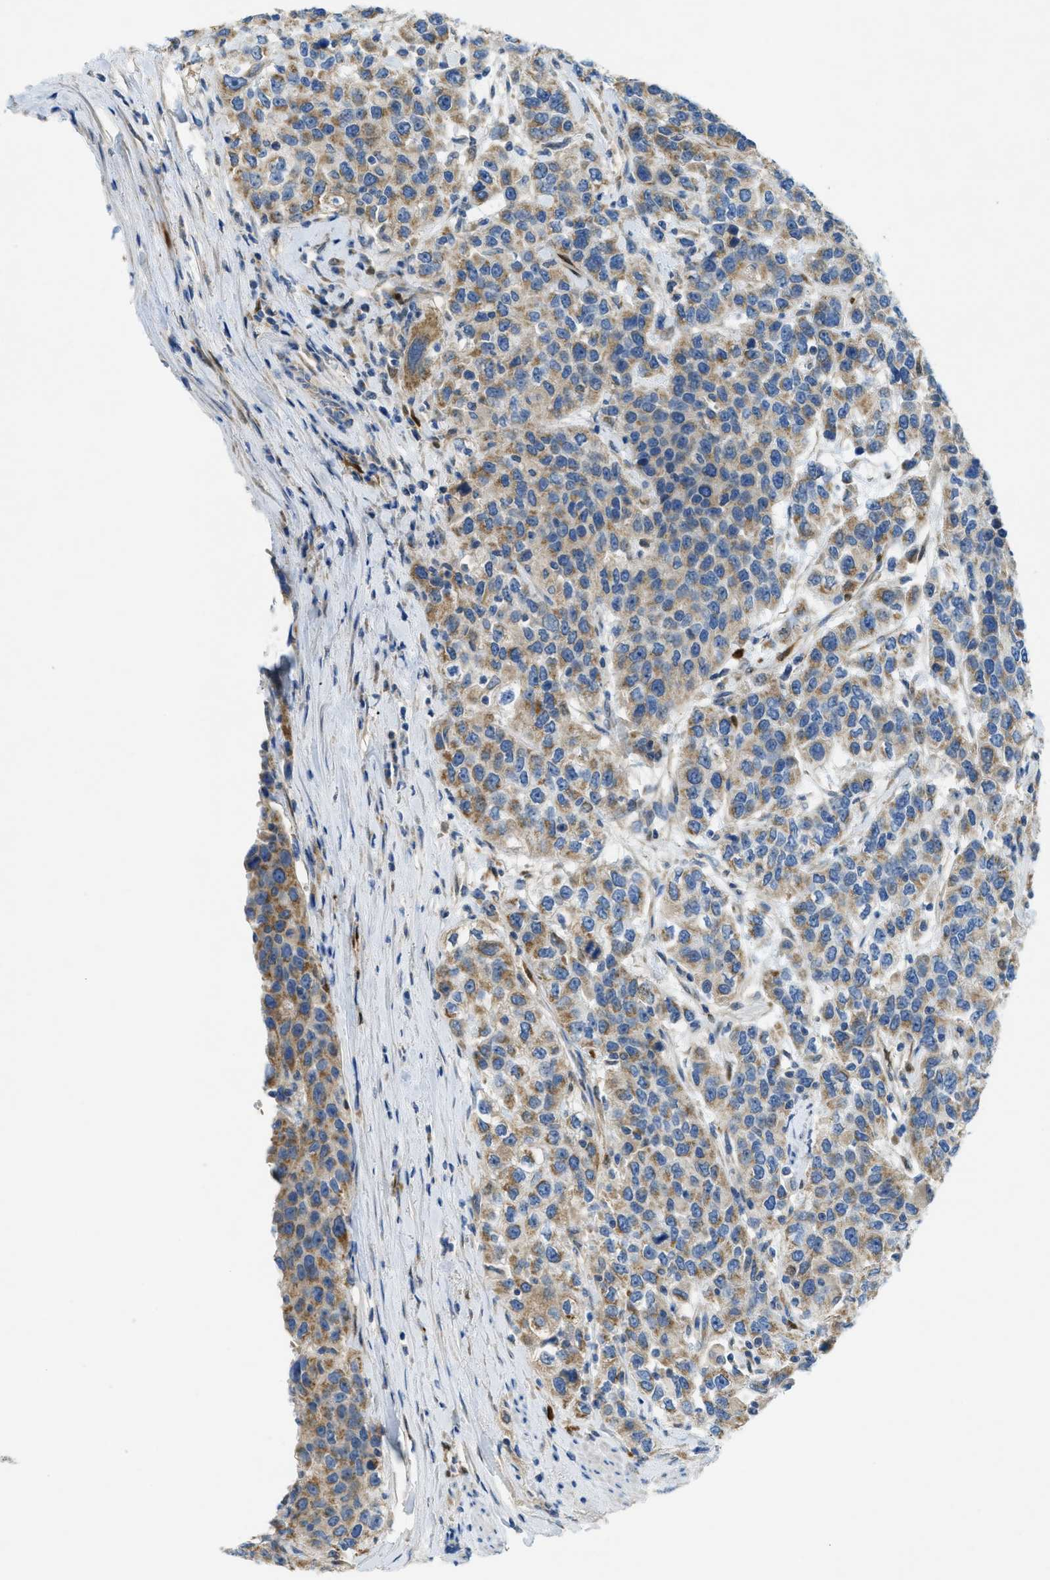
{"staining": {"intensity": "moderate", "quantity": ">75%", "location": "cytoplasmic/membranous"}, "tissue": "urothelial cancer", "cell_type": "Tumor cells", "image_type": "cancer", "snomed": [{"axis": "morphology", "description": "Urothelial carcinoma, High grade"}, {"axis": "topography", "description": "Urinary bladder"}], "caption": "Immunohistochemistry (DAB (3,3'-diaminobenzidine)) staining of human urothelial cancer exhibits moderate cytoplasmic/membranous protein positivity in approximately >75% of tumor cells.", "gene": "CYGB", "patient": {"sex": "female", "age": 80}}